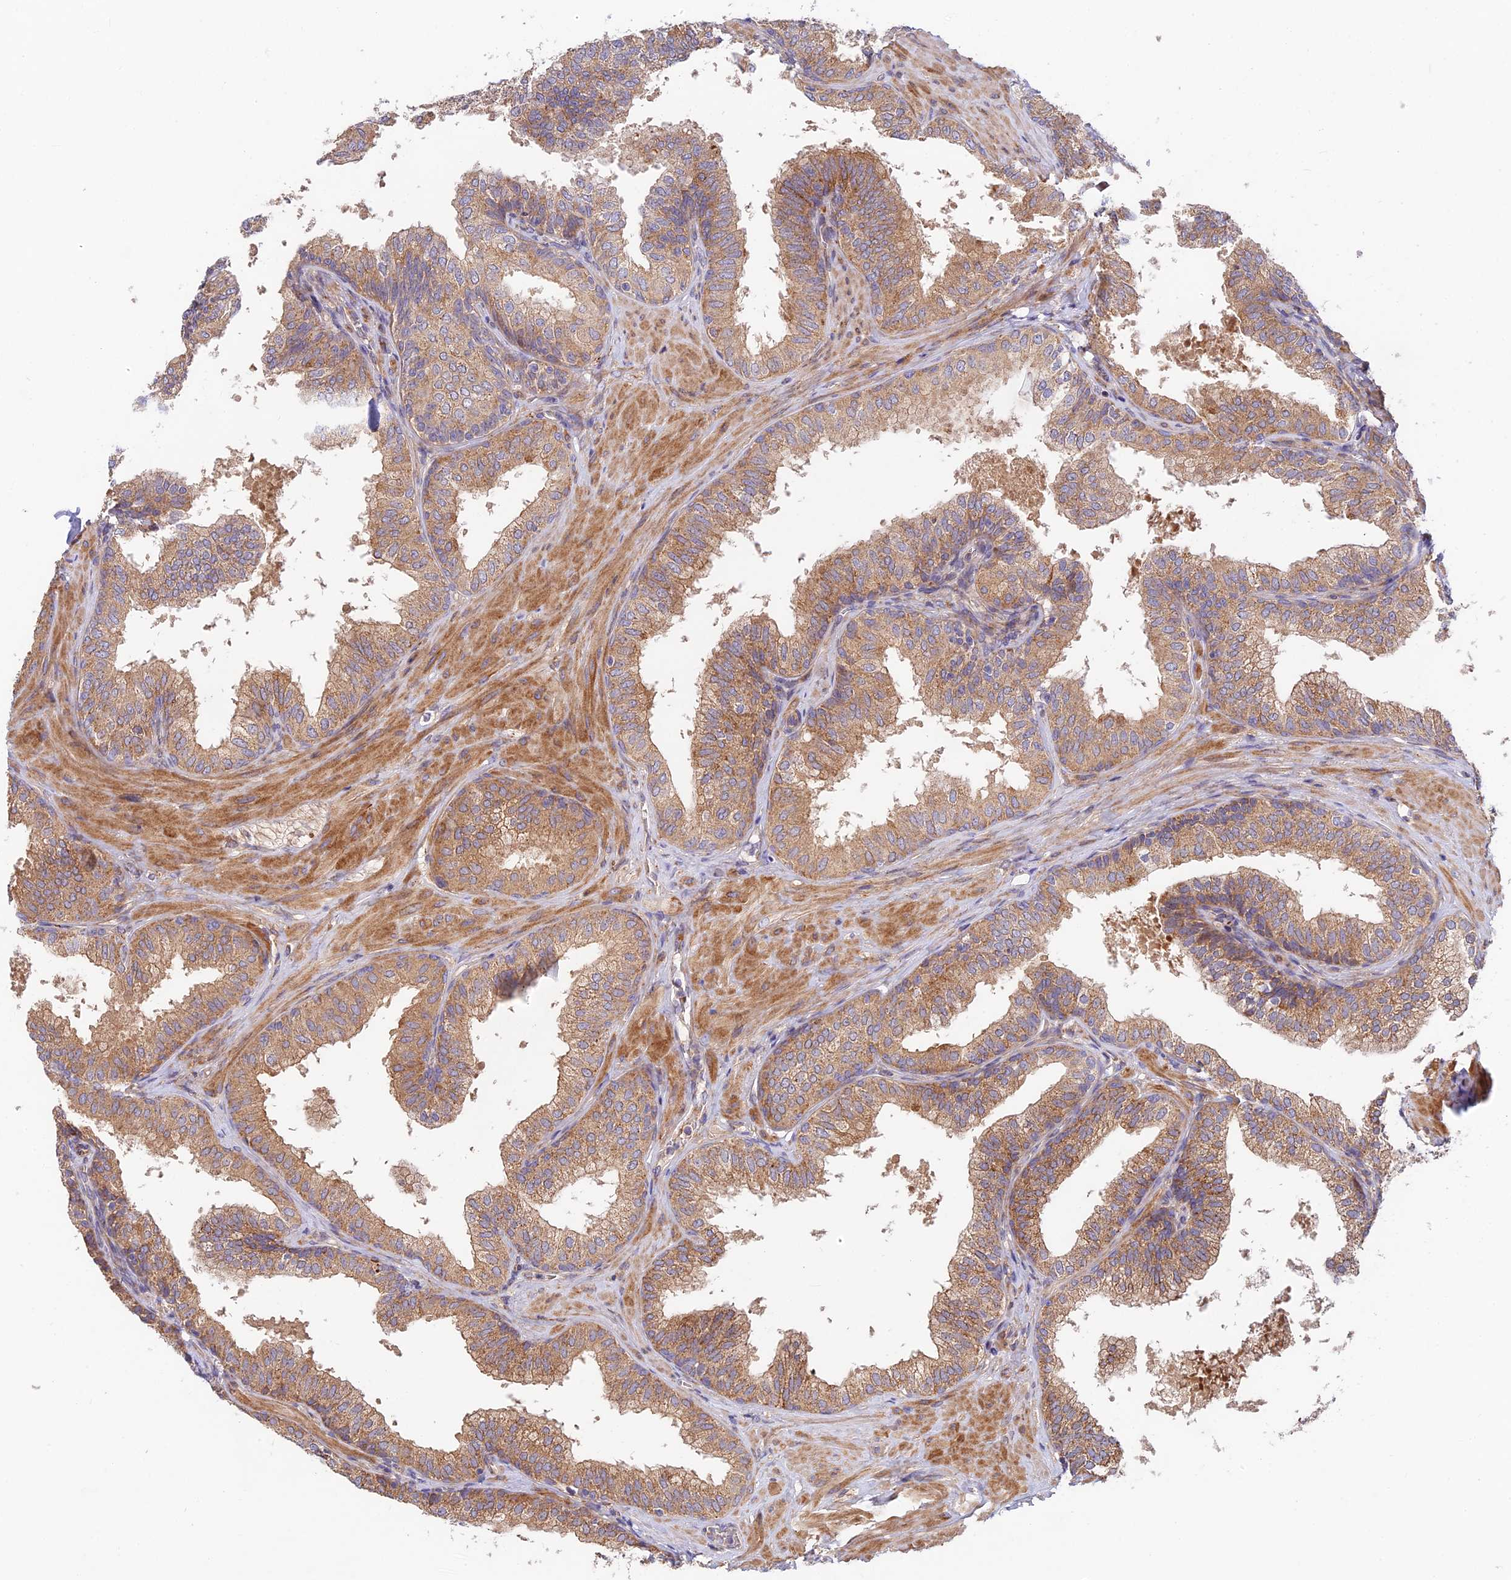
{"staining": {"intensity": "moderate", "quantity": ">75%", "location": "cytoplasmic/membranous"}, "tissue": "prostate", "cell_type": "Glandular cells", "image_type": "normal", "snomed": [{"axis": "morphology", "description": "Normal tissue, NOS"}, {"axis": "topography", "description": "Prostate"}], "caption": "Immunohistochemistry image of unremarkable prostate stained for a protein (brown), which reveals medium levels of moderate cytoplasmic/membranous staining in approximately >75% of glandular cells.", "gene": "FUOM", "patient": {"sex": "male", "age": 60}}